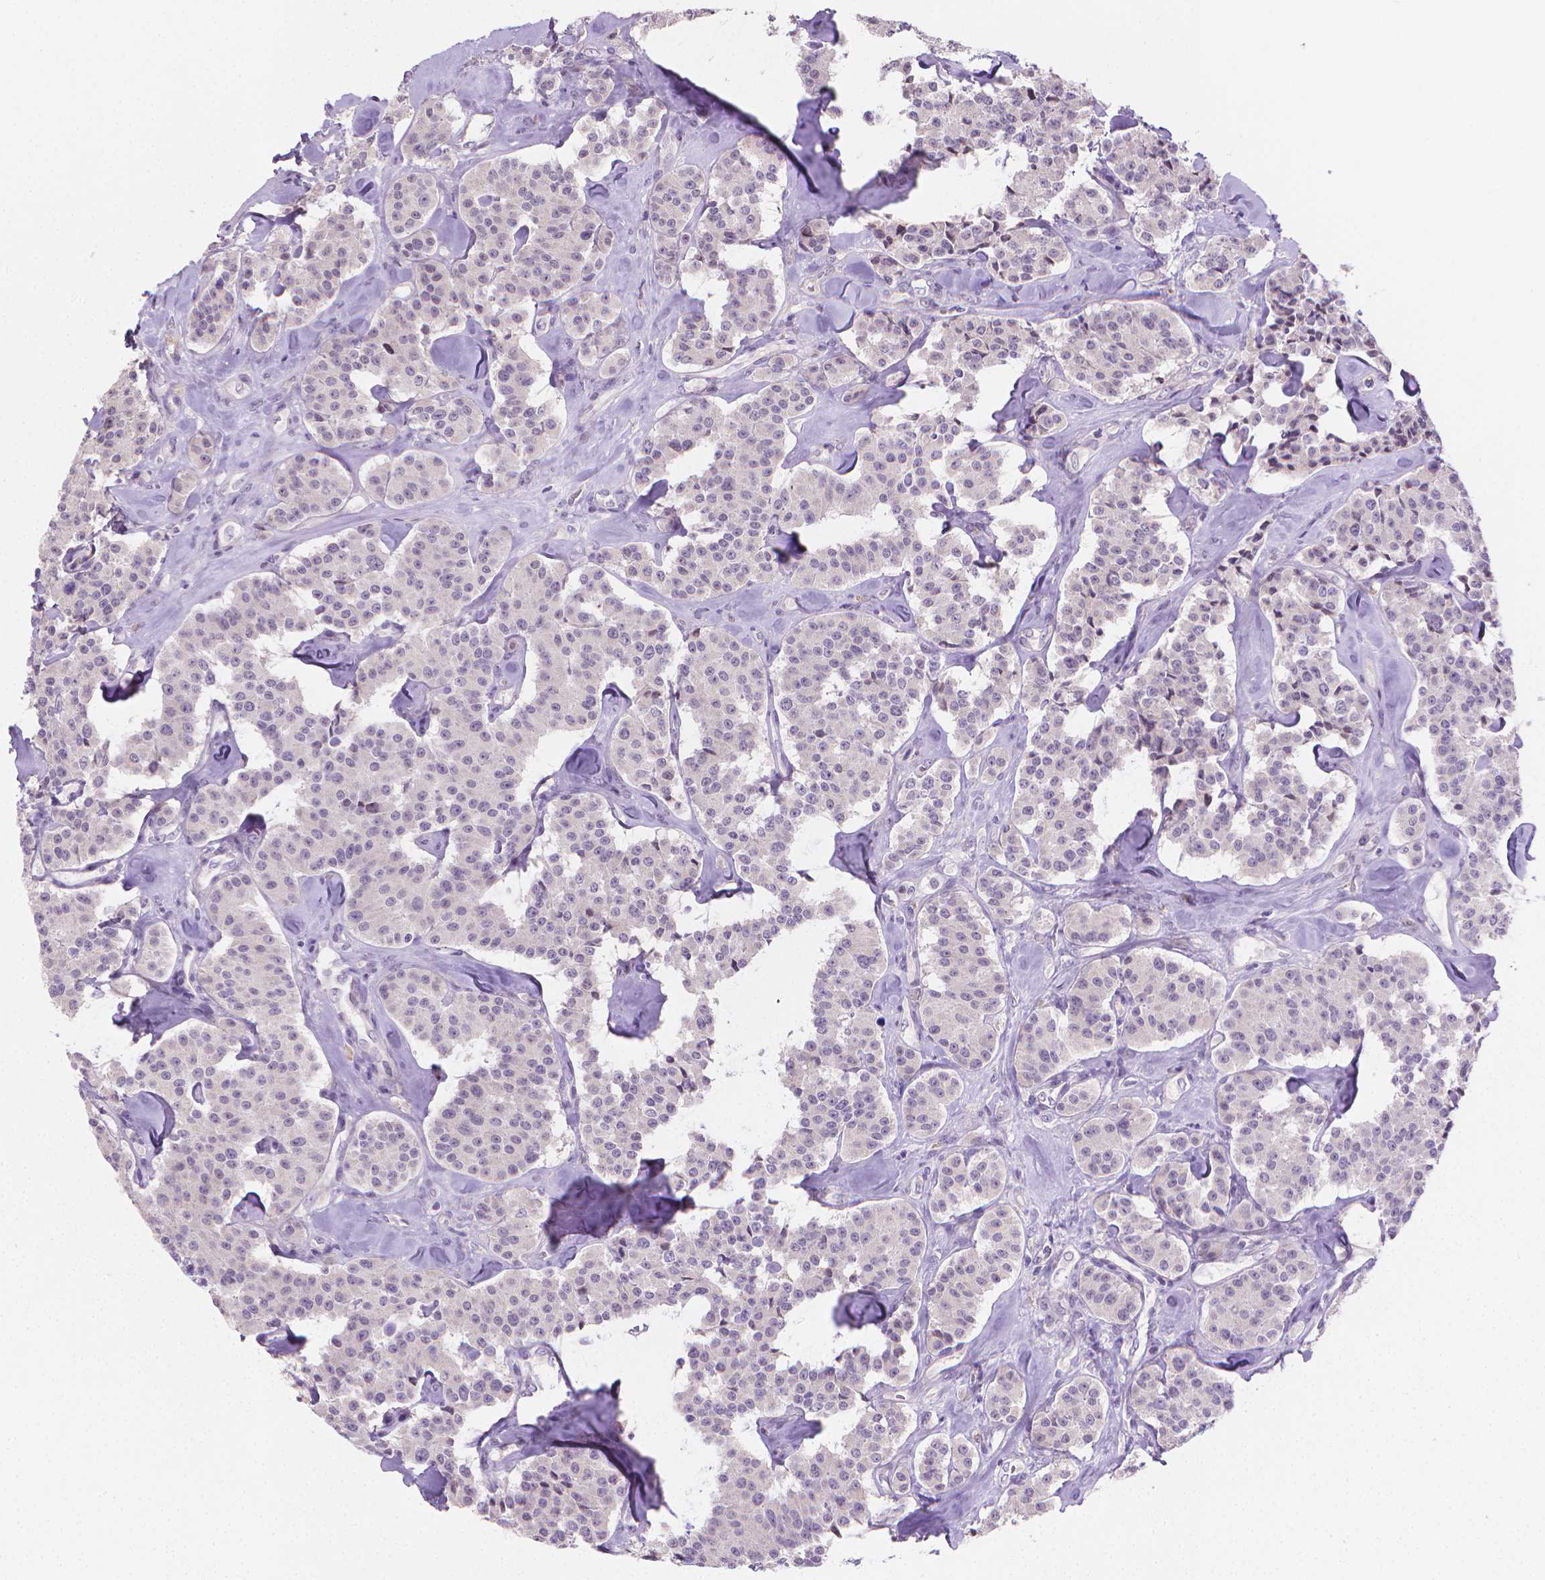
{"staining": {"intensity": "negative", "quantity": "none", "location": "none"}, "tissue": "carcinoid", "cell_type": "Tumor cells", "image_type": "cancer", "snomed": [{"axis": "morphology", "description": "Carcinoid, malignant, NOS"}, {"axis": "topography", "description": "Pancreas"}], "caption": "The image reveals no significant expression in tumor cells of carcinoid.", "gene": "CLXN", "patient": {"sex": "male", "age": 41}}